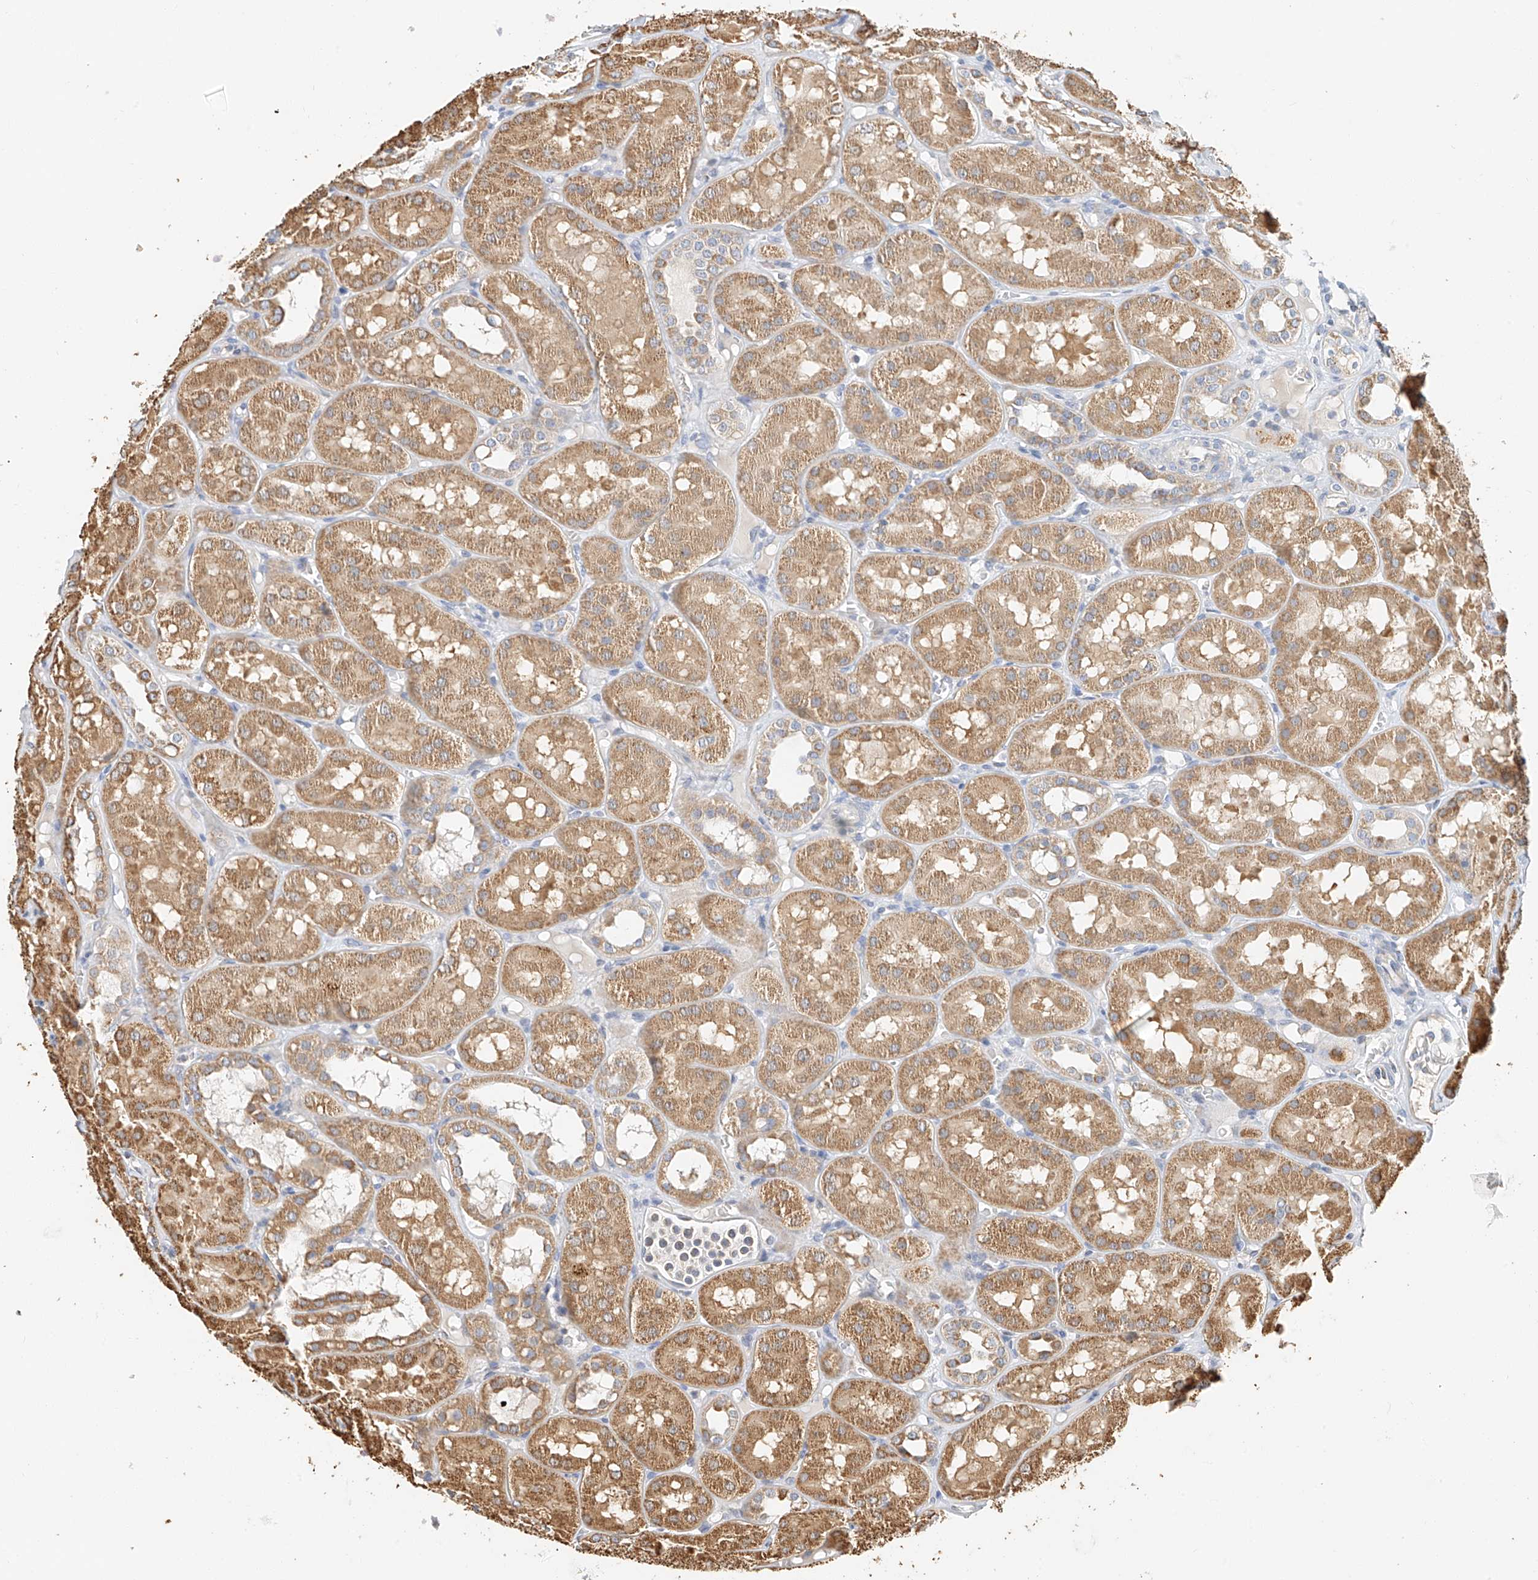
{"staining": {"intensity": "negative", "quantity": "none", "location": "none"}, "tissue": "kidney", "cell_type": "Cells in glomeruli", "image_type": "normal", "snomed": [{"axis": "morphology", "description": "Normal tissue, NOS"}, {"axis": "topography", "description": "Kidney"}], "caption": "High power microscopy photomicrograph of an immunohistochemistry histopathology image of benign kidney, revealing no significant staining in cells in glomeruli.", "gene": "YIPF7", "patient": {"sex": "male", "age": 16}}